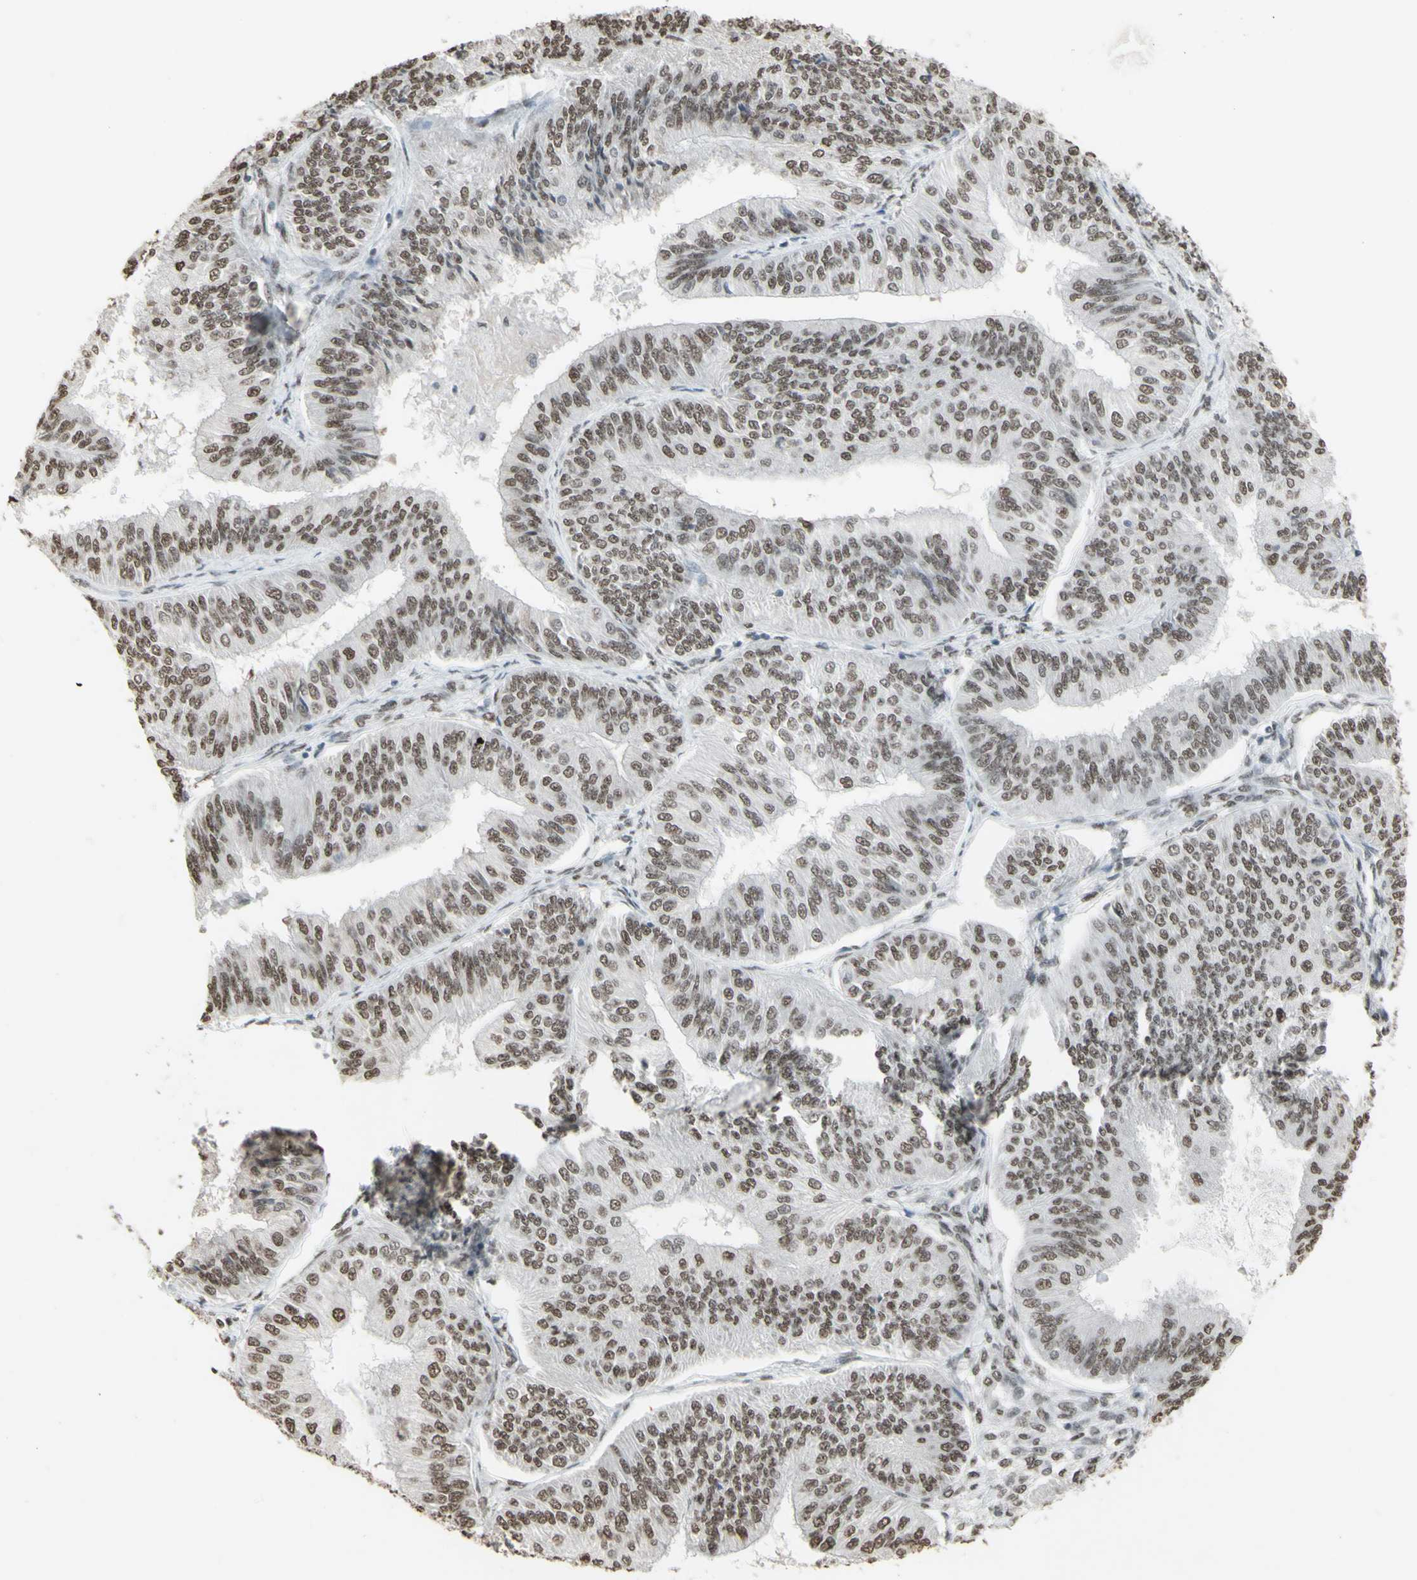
{"staining": {"intensity": "moderate", "quantity": ">75%", "location": "nuclear"}, "tissue": "endometrial cancer", "cell_type": "Tumor cells", "image_type": "cancer", "snomed": [{"axis": "morphology", "description": "Adenocarcinoma, NOS"}, {"axis": "topography", "description": "Endometrium"}], "caption": "Immunohistochemistry of human endometrial cancer displays medium levels of moderate nuclear expression in approximately >75% of tumor cells. The protein is shown in brown color, while the nuclei are stained blue.", "gene": "TRIM28", "patient": {"sex": "female", "age": 58}}